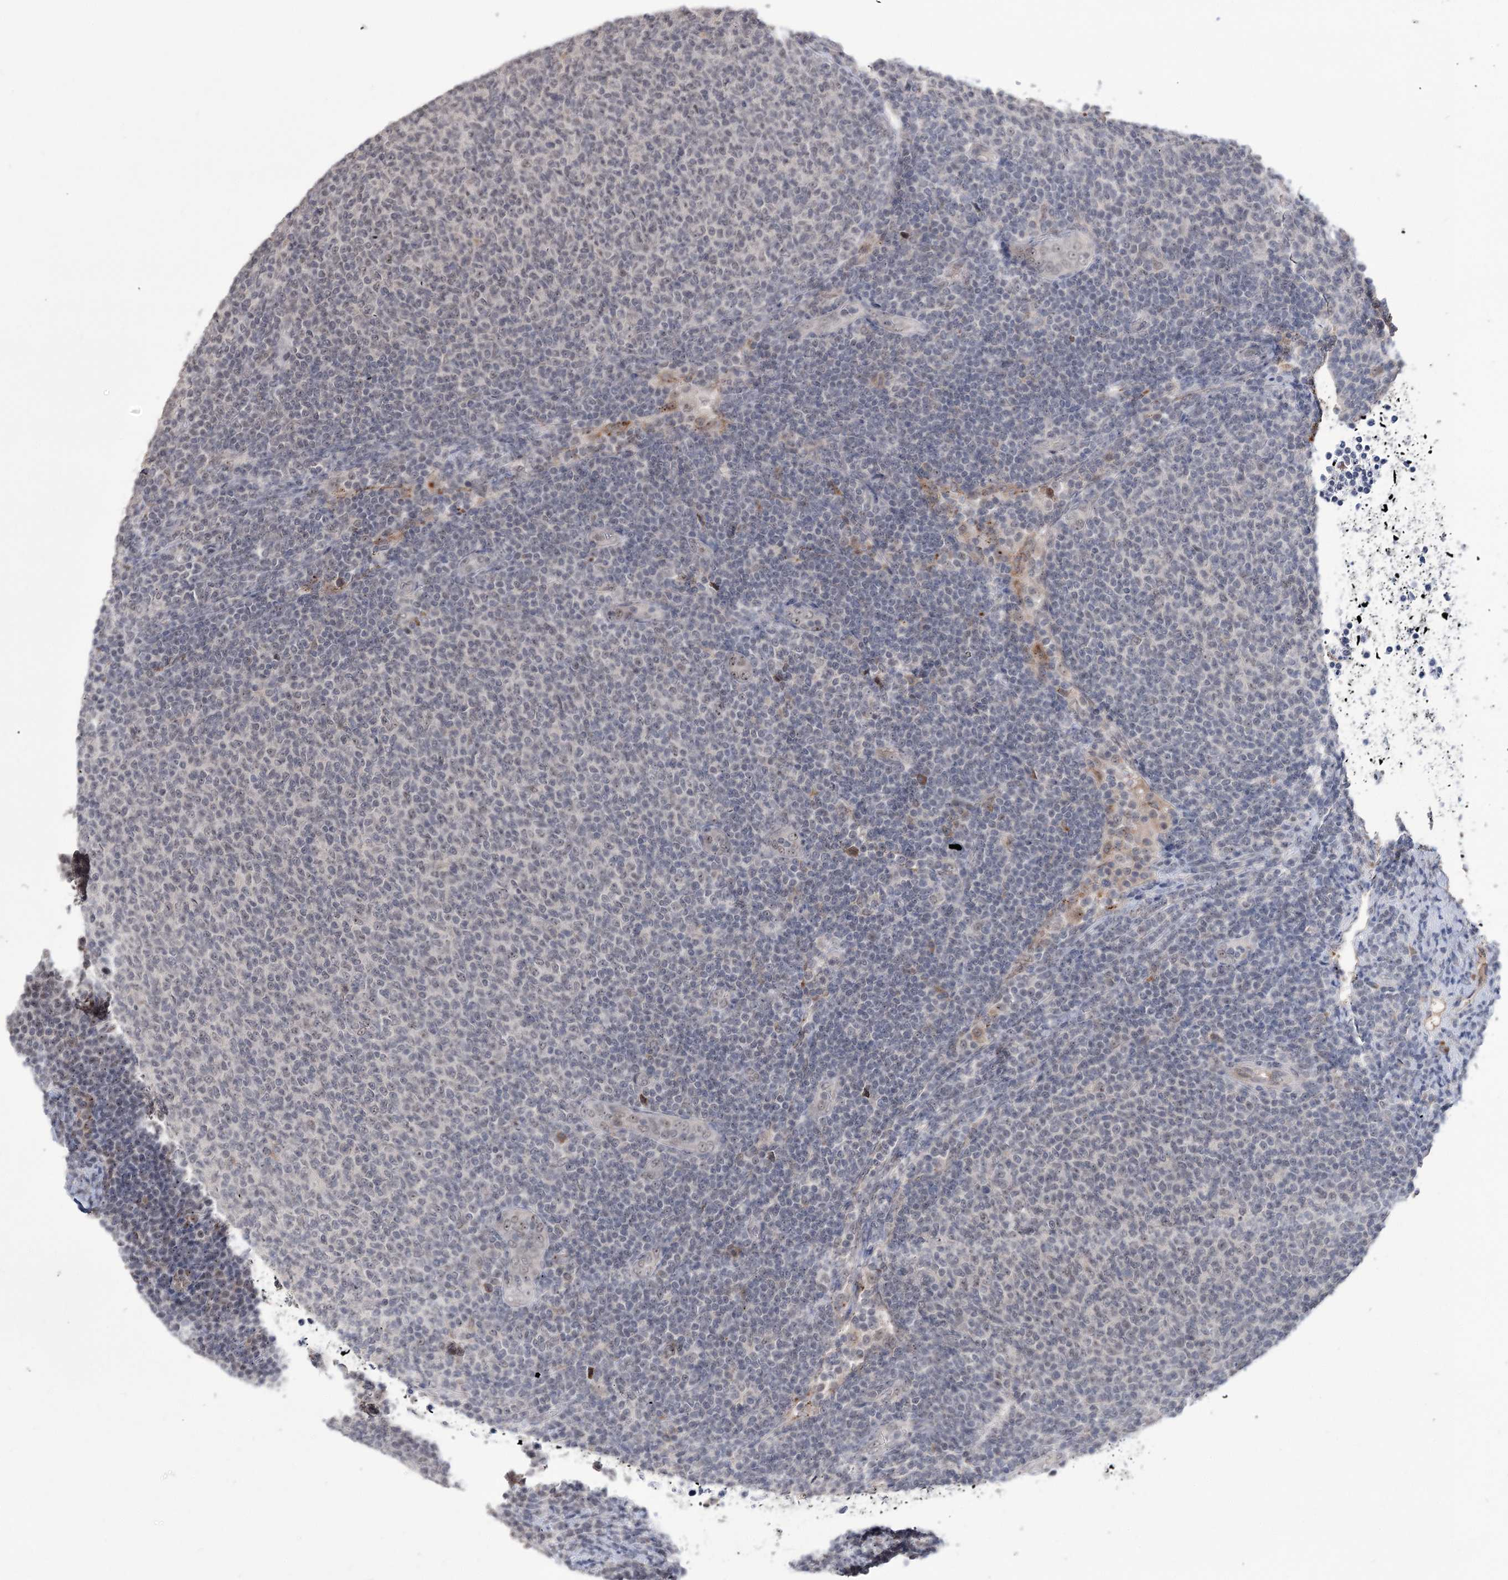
{"staining": {"intensity": "negative", "quantity": "none", "location": "none"}, "tissue": "lymphoma", "cell_type": "Tumor cells", "image_type": "cancer", "snomed": [{"axis": "morphology", "description": "Malignant lymphoma, non-Hodgkin's type, Low grade"}, {"axis": "topography", "description": "Lymph node"}], "caption": "A high-resolution micrograph shows IHC staining of lymphoma, which exhibits no significant positivity in tumor cells. Brightfield microscopy of immunohistochemistry stained with DAB (3,3'-diaminobenzidine) (brown) and hematoxylin (blue), captured at high magnification.", "gene": "VGLL4", "patient": {"sex": "male", "age": 66}}